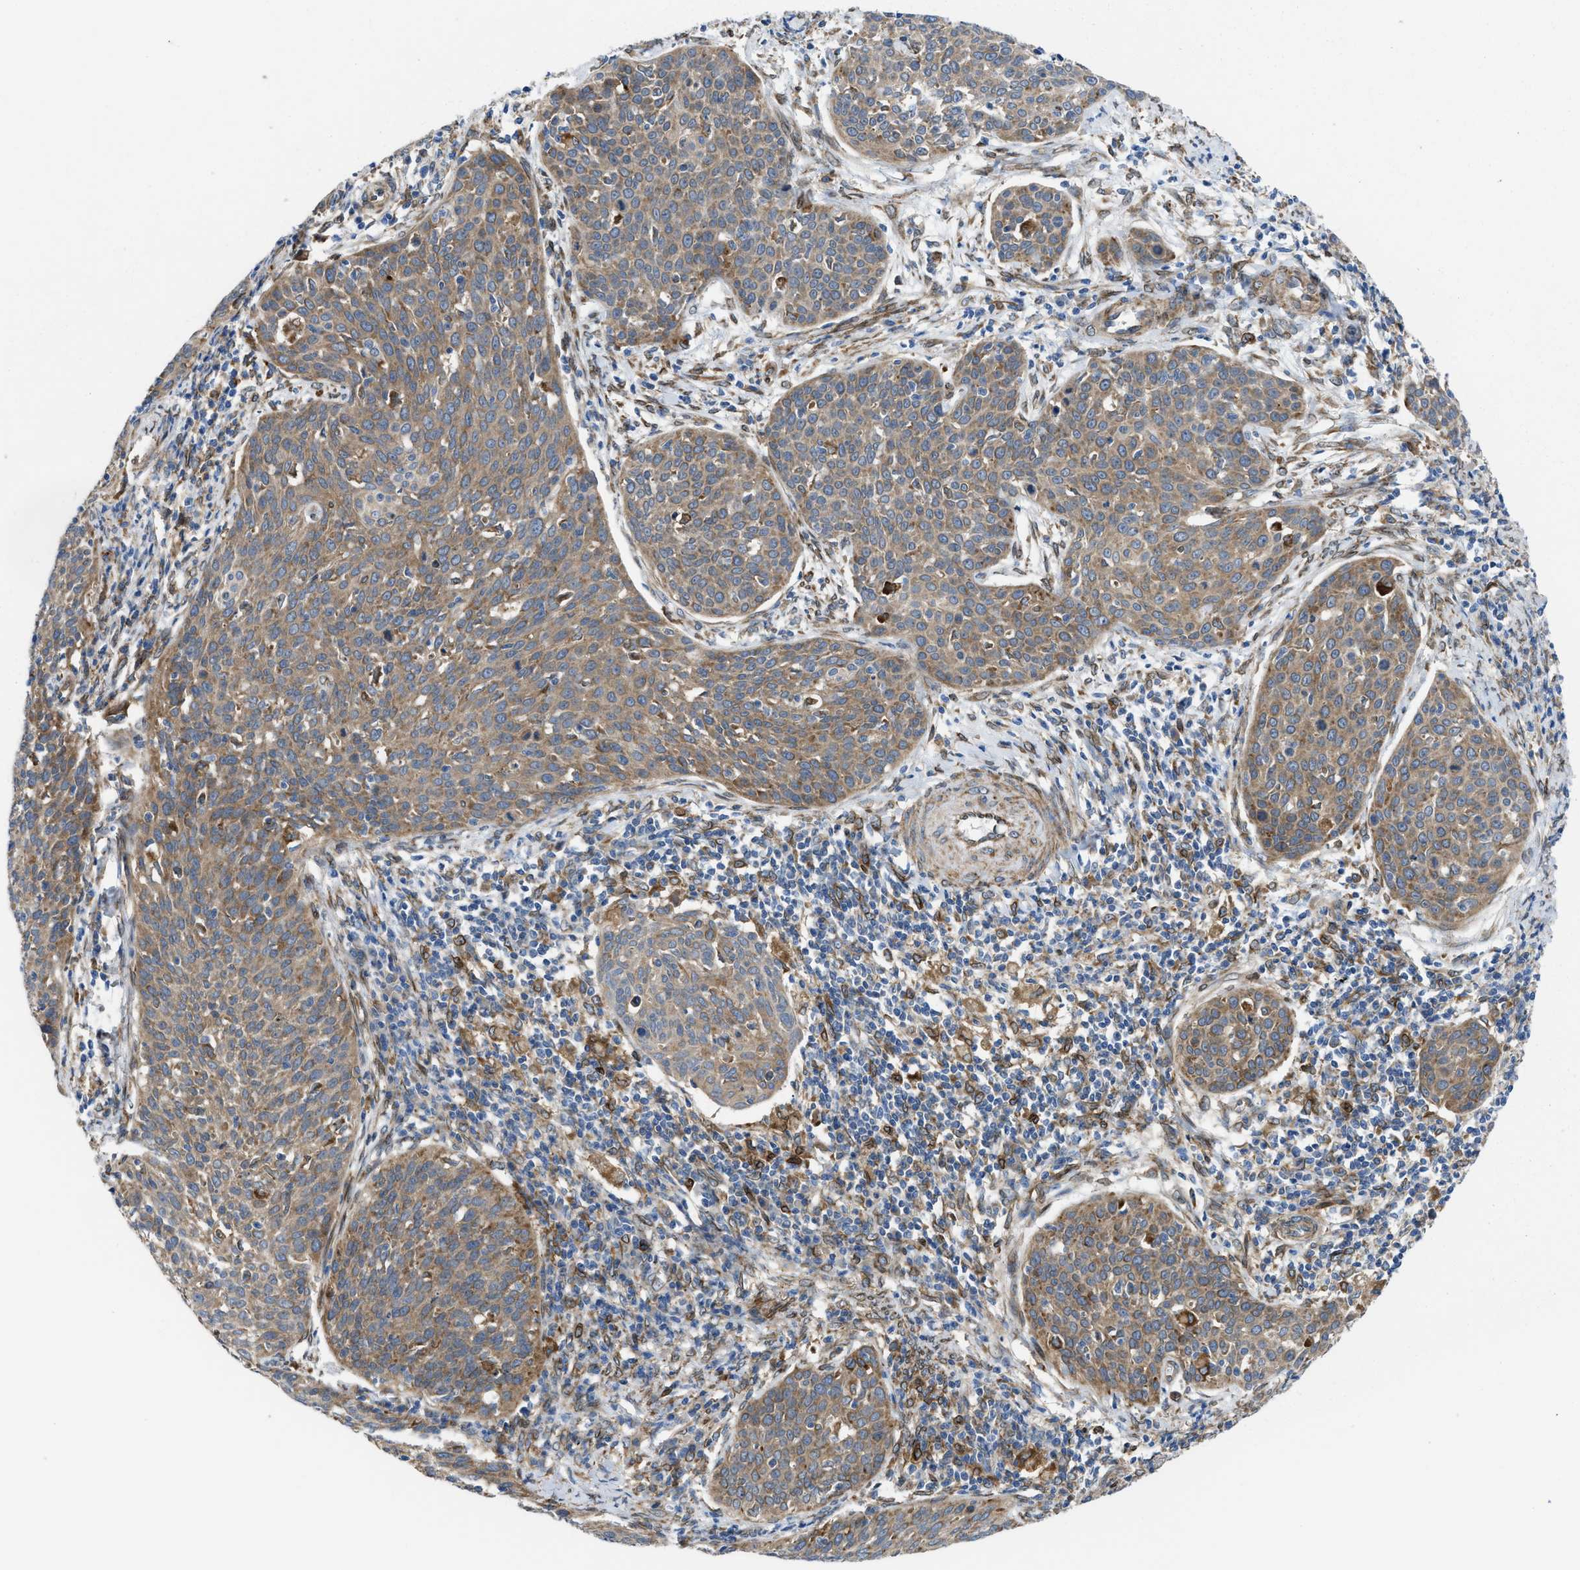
{"staining": {"intensity": "moderate", "quantity": ">75%", "location": "cytoplasmic/membranous"}, "tissue": "cervical cancer", "cell_type": "Tumor cells", "image_type": "cancer", "snomed": [{"axis": "morphology", "description": "Squamous cell carcinoma, NOS"}, {"axis": "topography", "description": "Cervix"}], "caption": "Immunohistochemical staining of human cervical cancer shows moderate cytoplasmic/membranous protein positivity in approximately >75% of tumor cells.", "gene": "ERLIN2", "patient": {"sex": "female", "age": 38}}